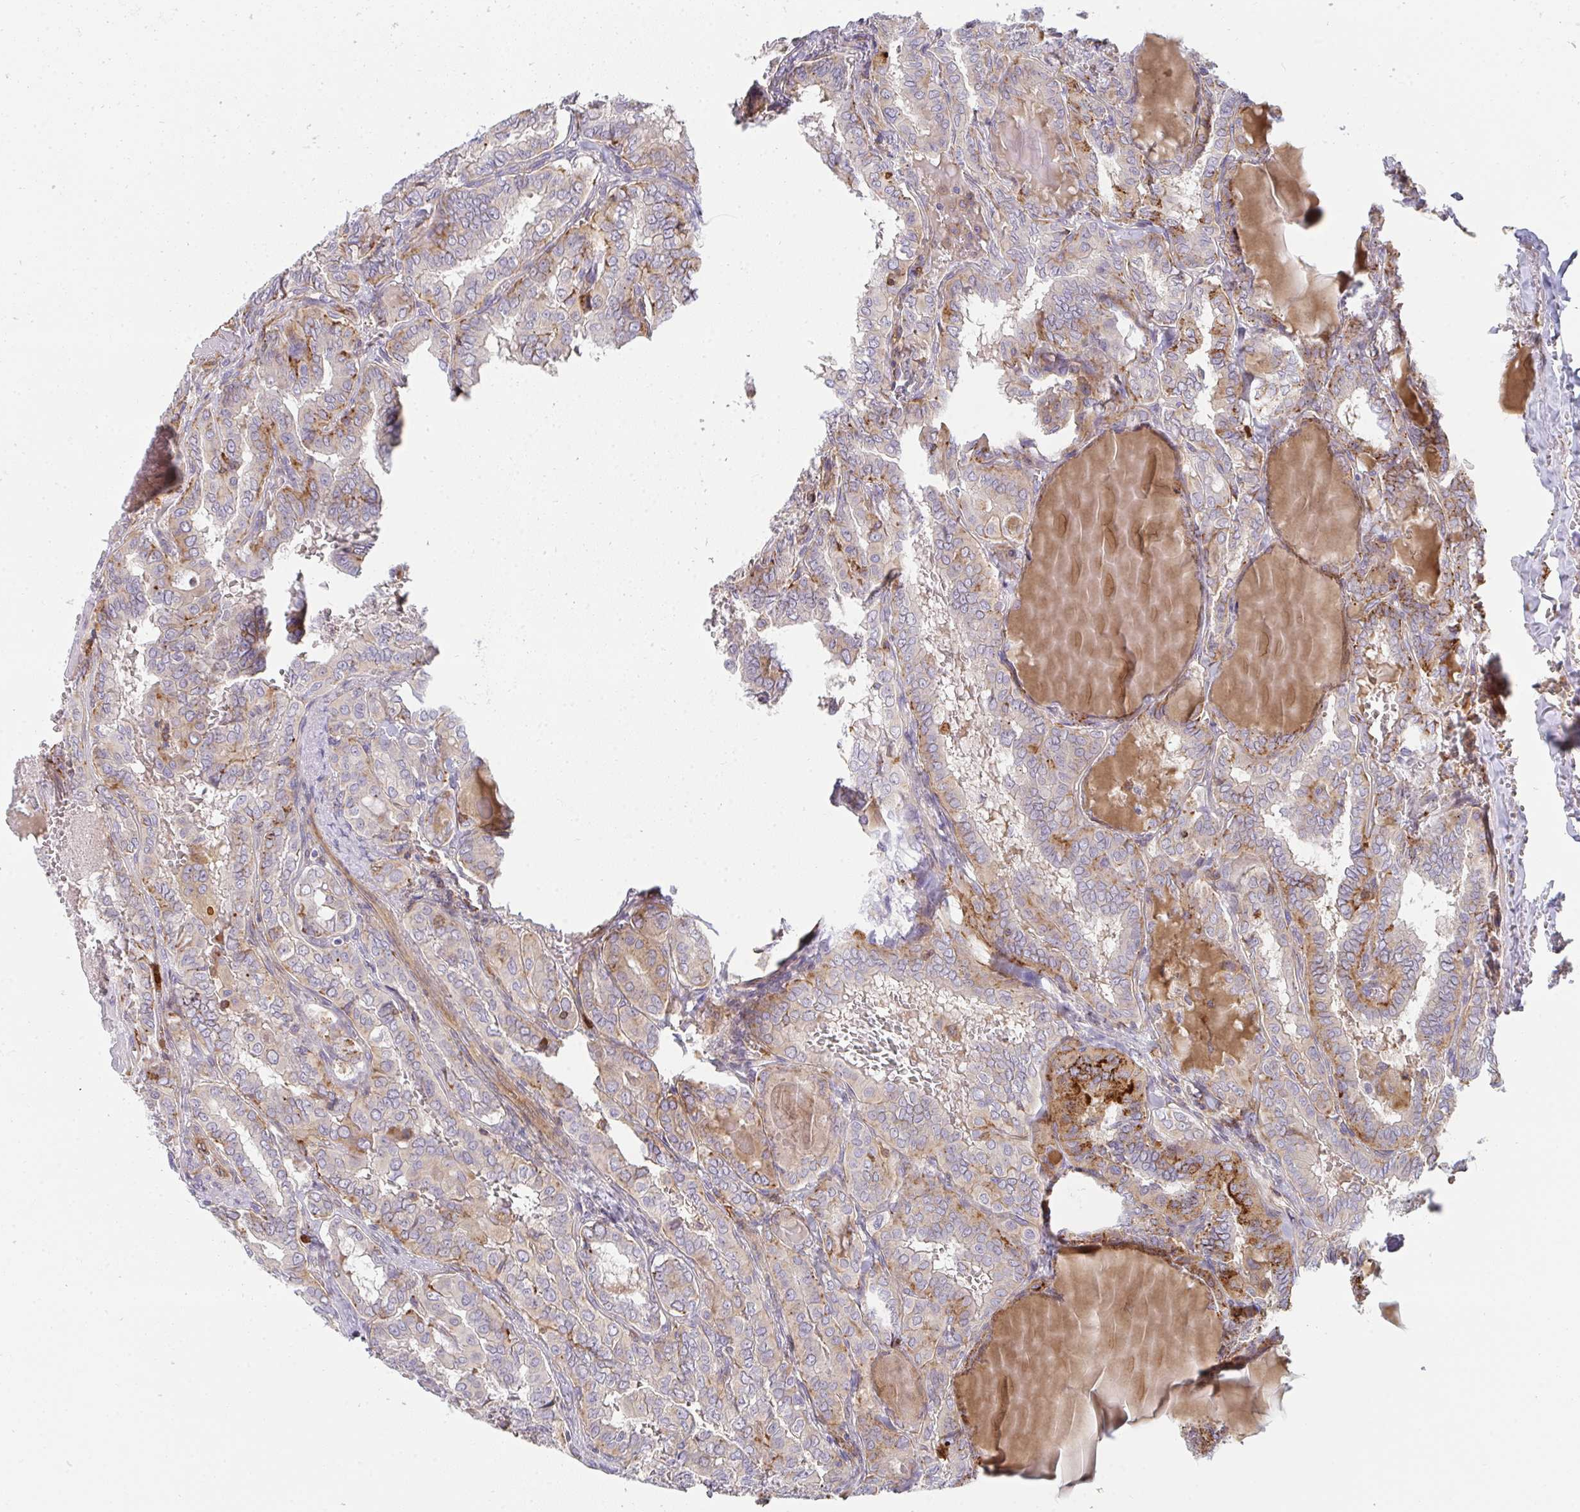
{"staining": {"intensity": "moderate", "quantity": "<25%", "location": "cytoplasmic/membranous"}, "tissue": "thyroid cancer", "cell_type": "Tumor cells", "image_type": "cancer", "snomed": [{"axis": "morphology", "description": "Papillary adenocarcinoma, NOS"}, {"axis": "topography", "description": "Thyroid gland"}], "caption": "There is low levels of moderate cytoplasmic/membranous staining in tumor cells of thyroid cancer (papillary adenocarcinoma), as demonstrated by immunohistochemical staining (brown color).", "gene": "CSF3R", "patient": {"sex": "female", "age": 46}}